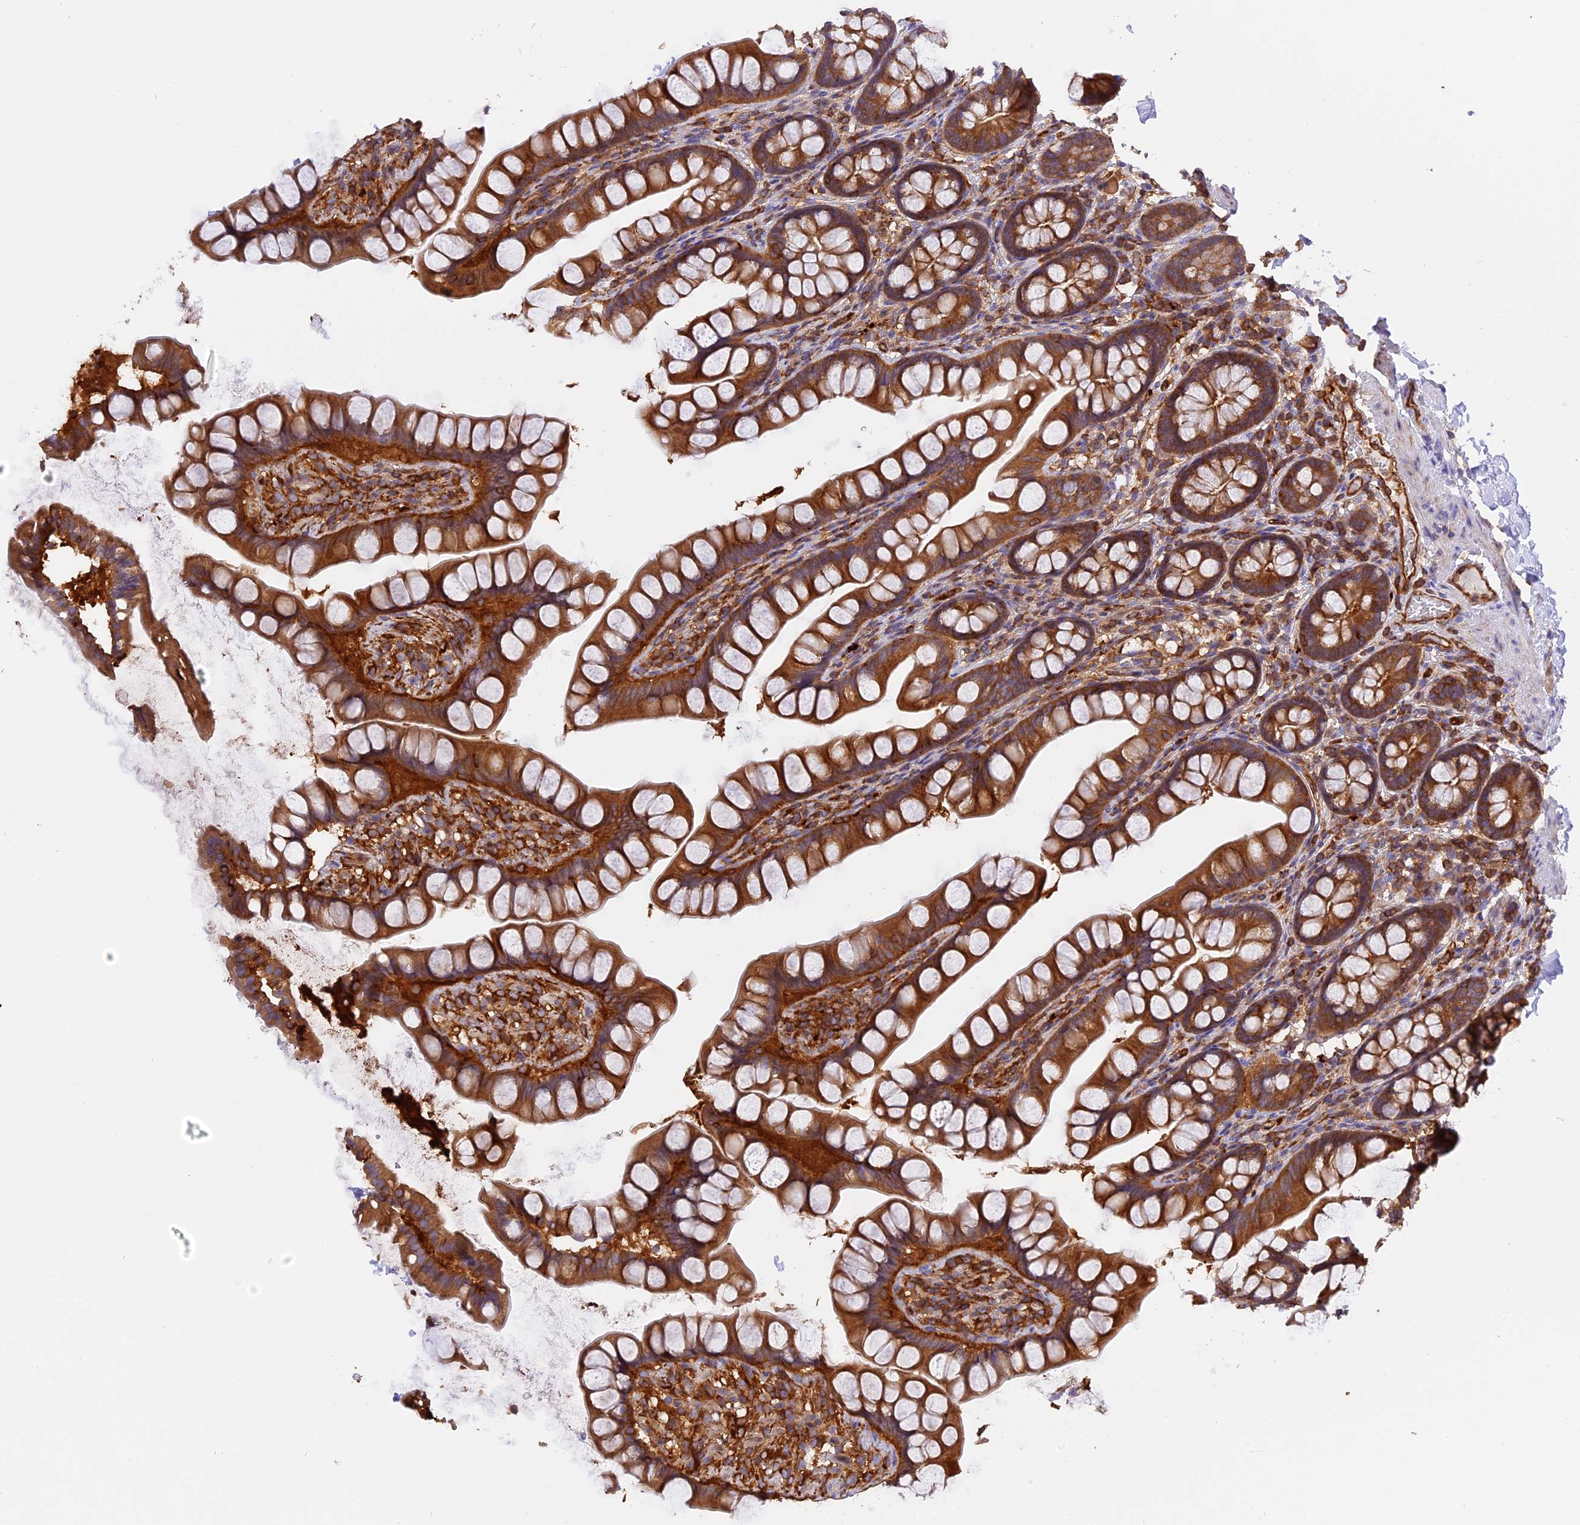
{"staining": {"intensity": "moderate", "quantity": ">75%", "location": "cytoplasmic/membranous"}, "tissue": "small intestine", "cell_type": "Glandular cells", "image_type": "normal", "snomed": [{"axis": "morphology", "description": "Normal tissue, NOS"}, {"axis": "topography", "description": "Small intestine"}], "caption": "Protein expression analysis of normal human small intestine reveals moderate cytoplasmic/membranous staining in approximately >75% of glandular cells. (IHC, brightfield microscopy, high magnification).", "gene": "C5orf22", "patient": {"sex": "male", "age": 70}}